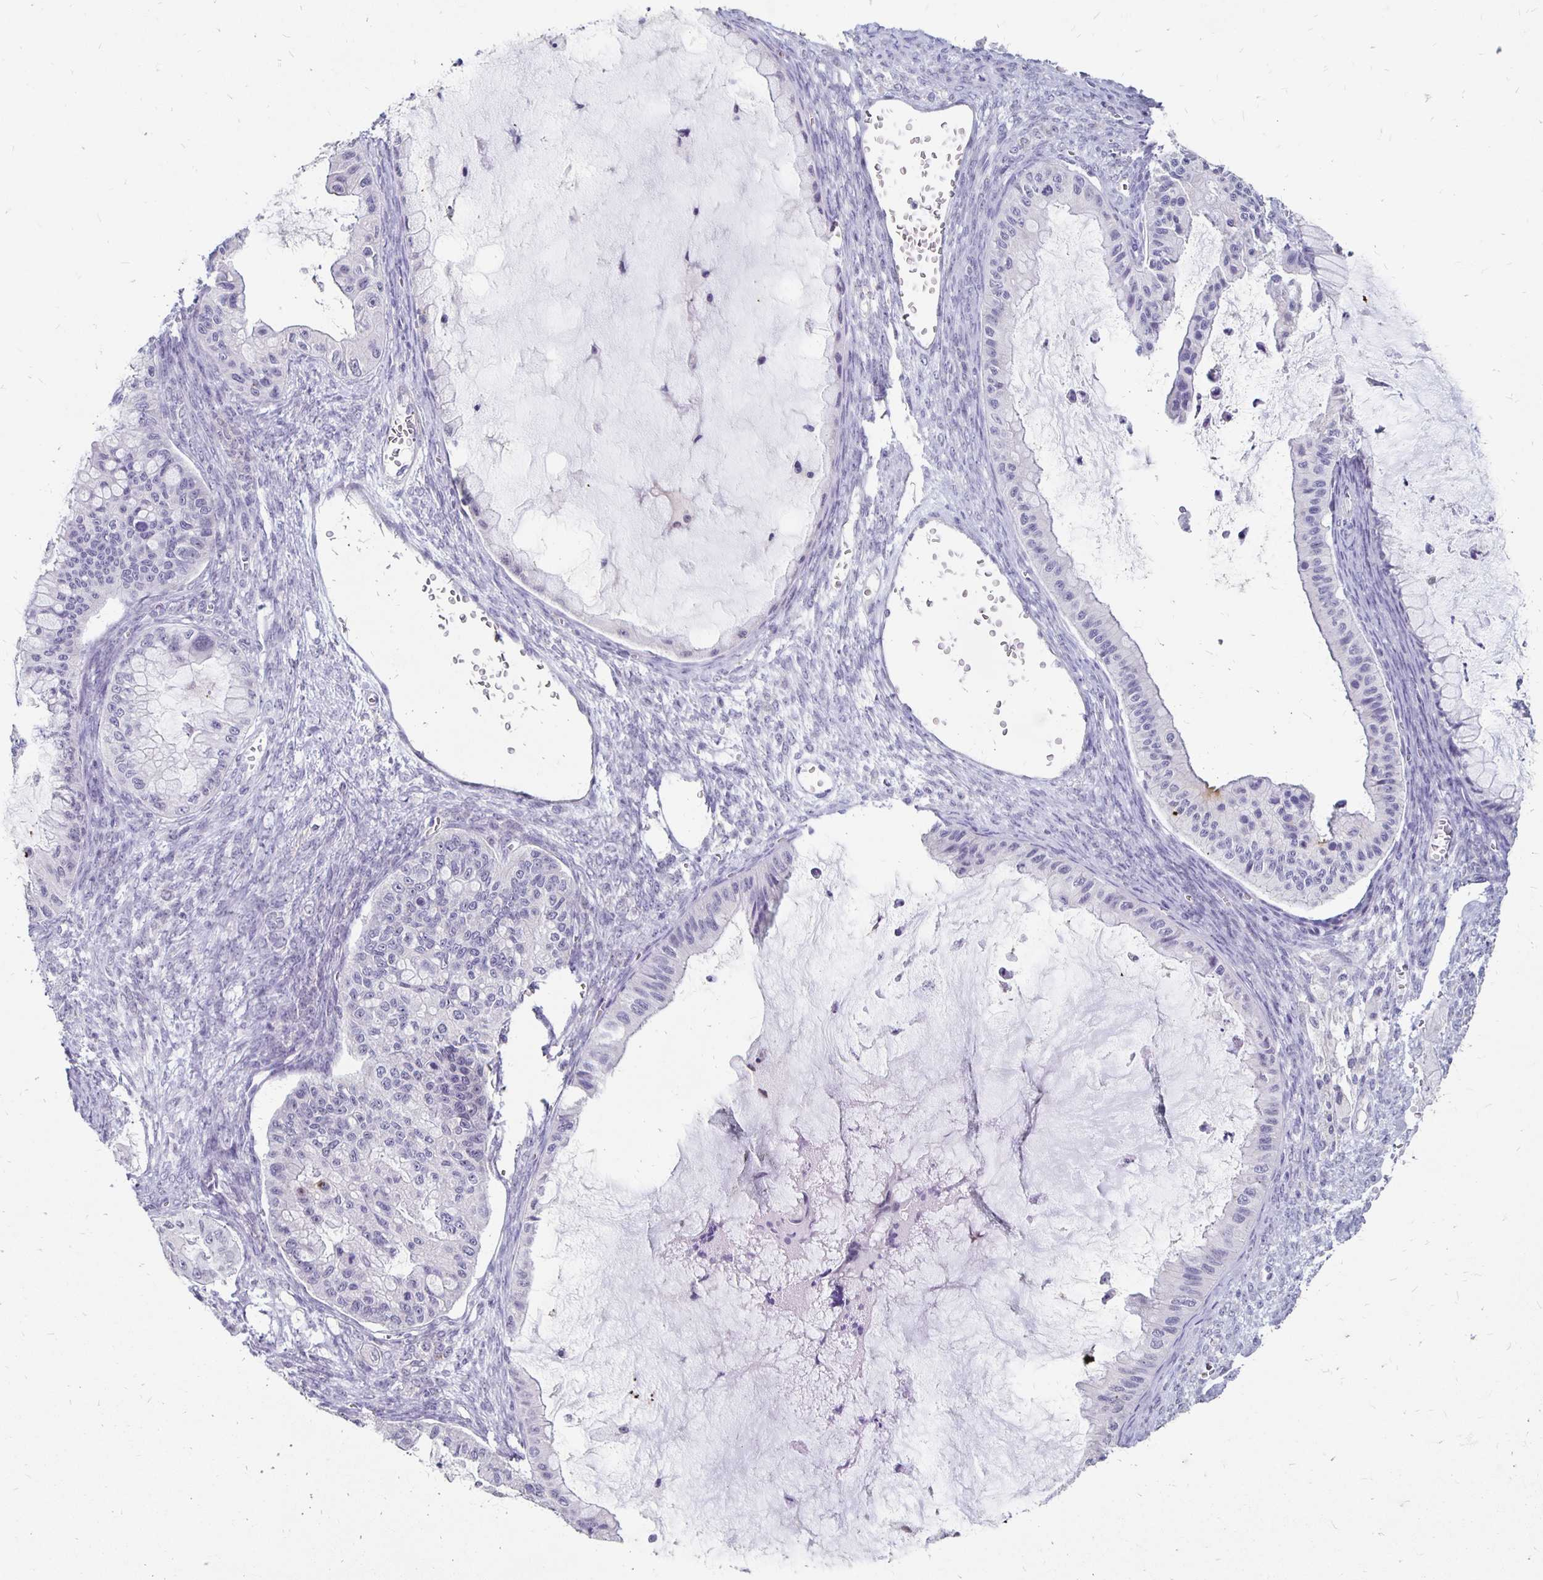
{"staining": {"intensity": "negative", "quantity": "none", "location": "none"}, "tissue": "ovarian cancer", "cell_type": "Tumor cells", "image_type": "cancer", "snomed": [{"axis": "morphology", "description": "Cystadenocarcinoma, mucinous, NOS"}, {"axis": "topography", "description": "Ovary"}], "caption": "An IHC image of ovarian cancer is shown. There is no staining in tumor cells of ovarian cancer. (DAB (3,3'-diaminobenzidine) IHC with hematoxylin counter stain).", "gene": "ATOSB", "patient": {"sex": "female", "age": 72}}